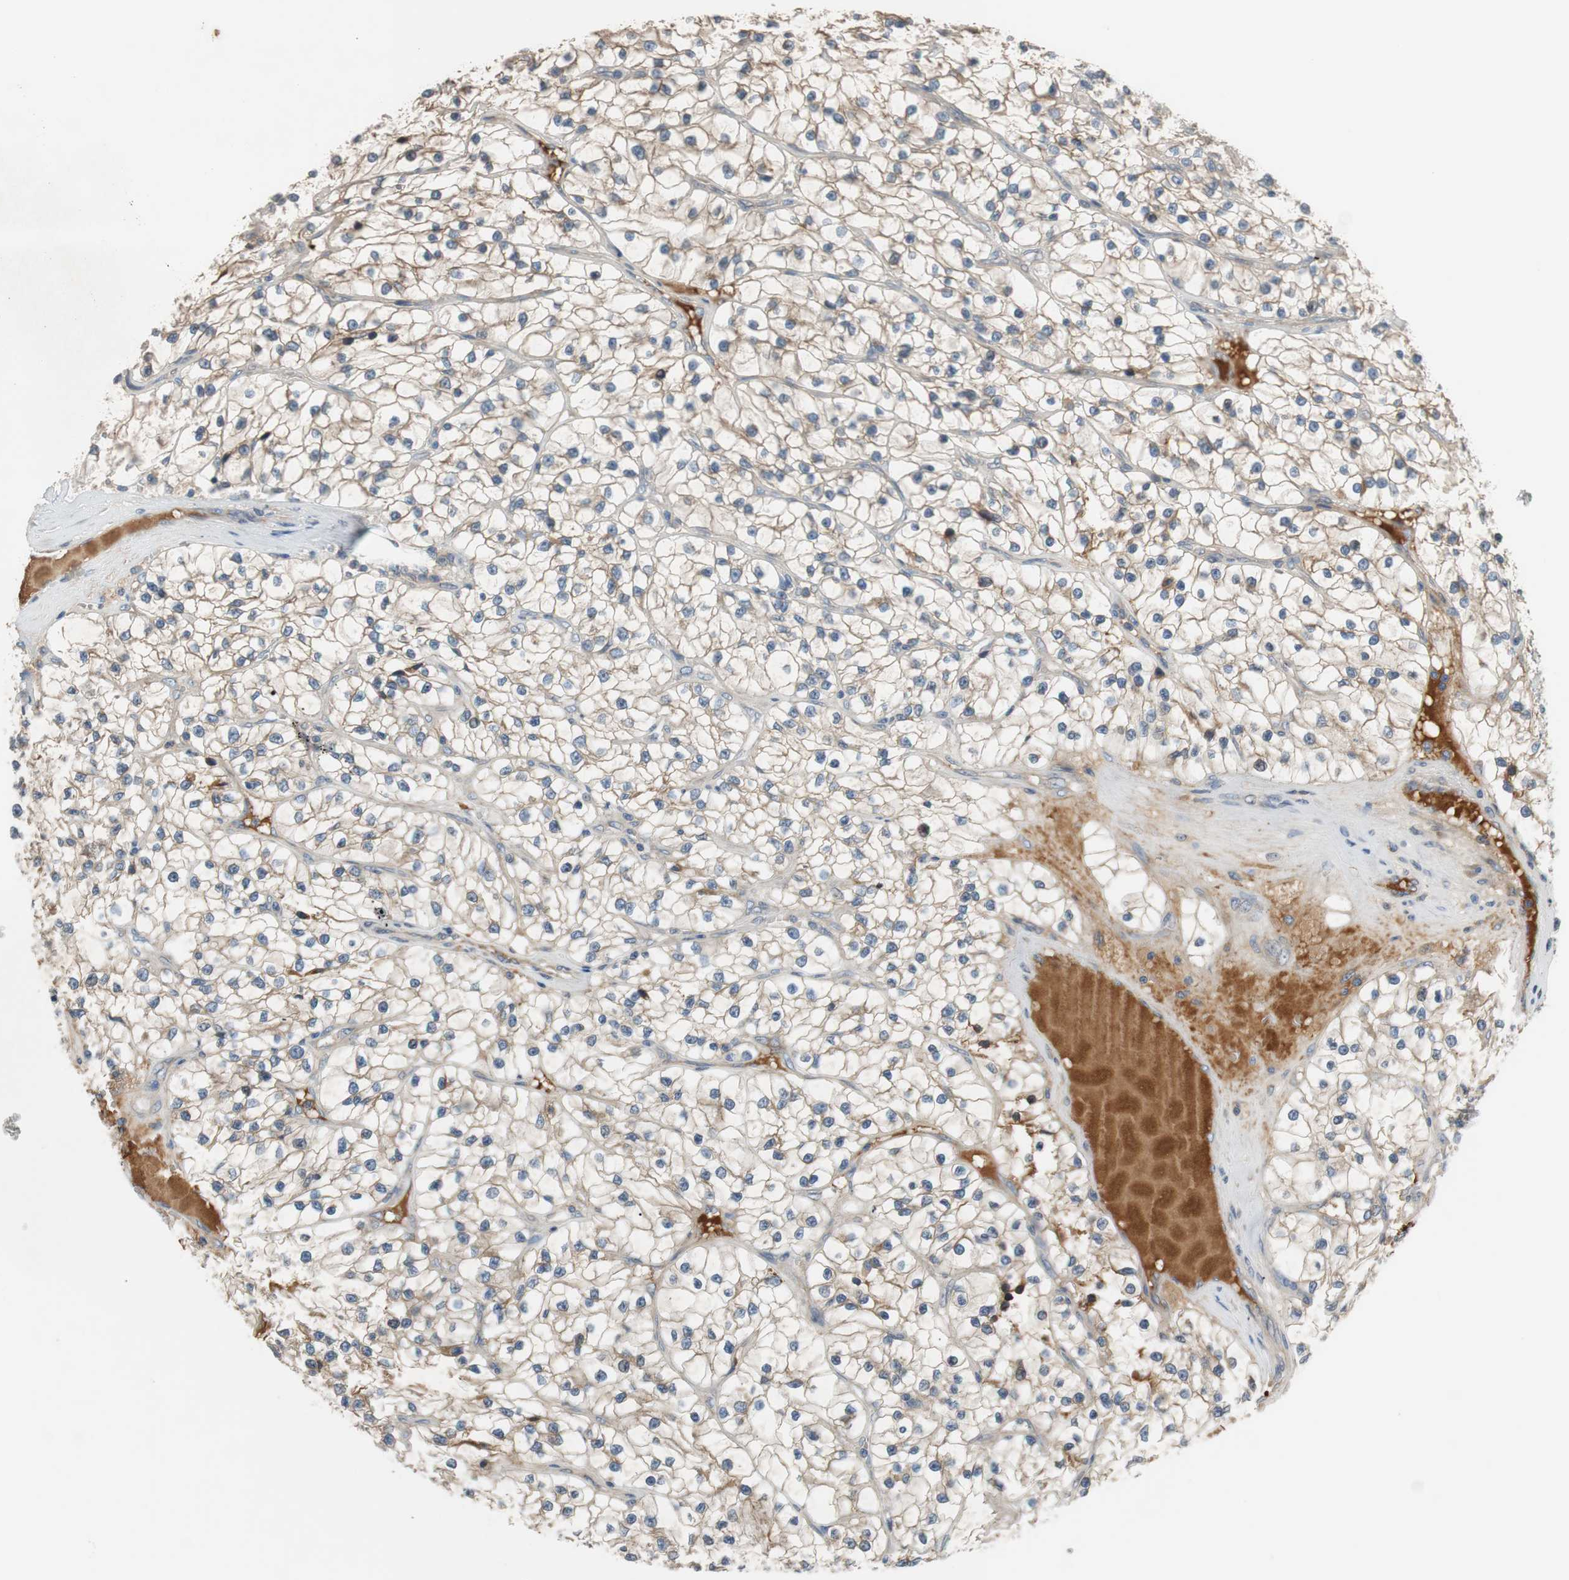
{"staining": {"intensity": "weak", "quantity": "25%-75%", "location": "cytoplasmic/membranous"}, "tissue": "renal cancer", "cell_type": "Tumor cells", "image_type": "cancer", "snomed": [{"axis": "morphology", "description": "Adenocarcinoma, NOS"}, {"axis": "topography", "description": "Kidney"}], "caption": "About 25%-75% of tumor cells in human renal cancer display weak cytoplasmic/membranous protein staining as visualized by brown immunohistochemical staining.", "gene": "C4A", "patient": {"sex": "female", "age": 57}}